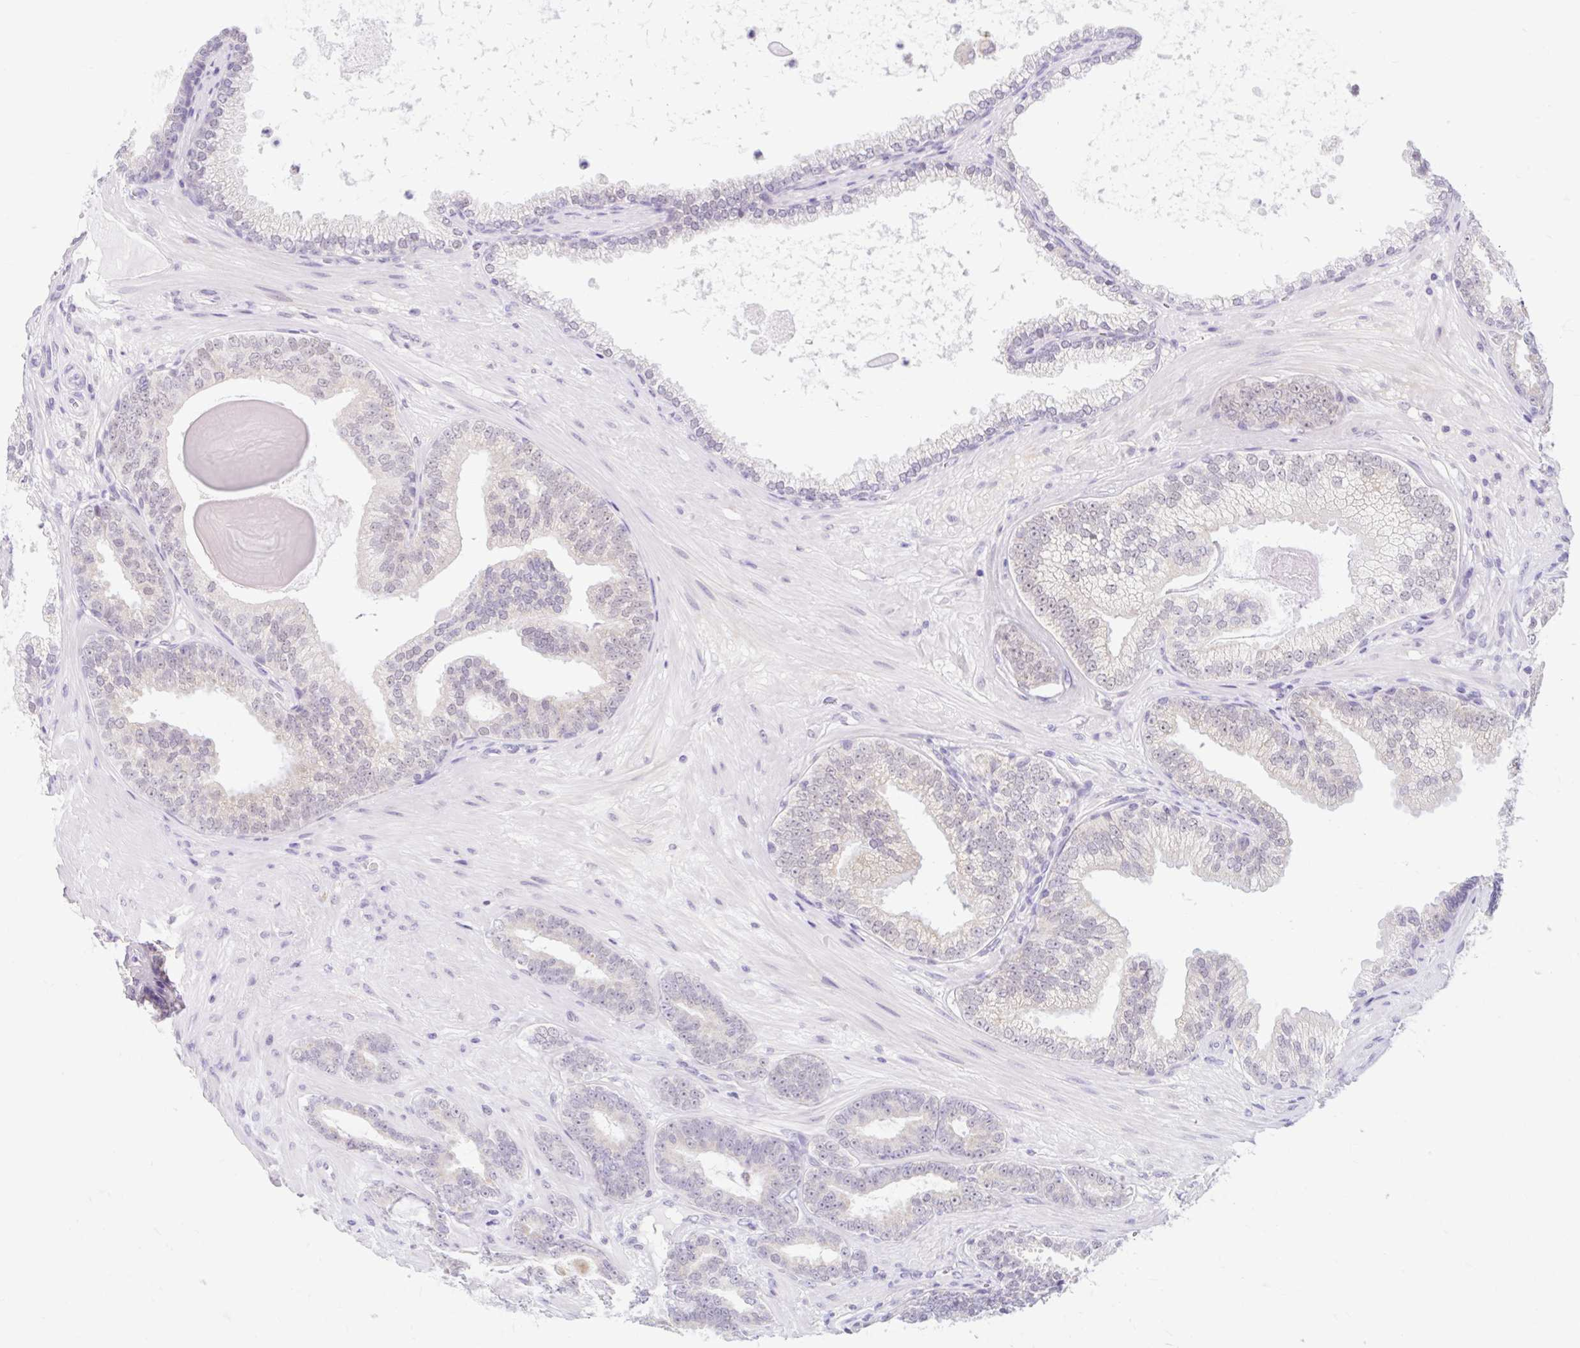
{"staining": {"intensity": "negative", "quantity": "none", "location": "none"}, "tissue": "prostate cancer", "cell_type": "Tumor cells", "image_type": "cancer", "snomed": [{"axis": "morphology", "description": "Adenocarcinoma, Low grade"}, {"axis": "topography", "description": "Prostate"}], "caption": "Protein analysis of prostate cancer shows no significant positivity in tumor cells.", "gene": "ITPK1", "patient": {"sex": "male", "age": 61}}